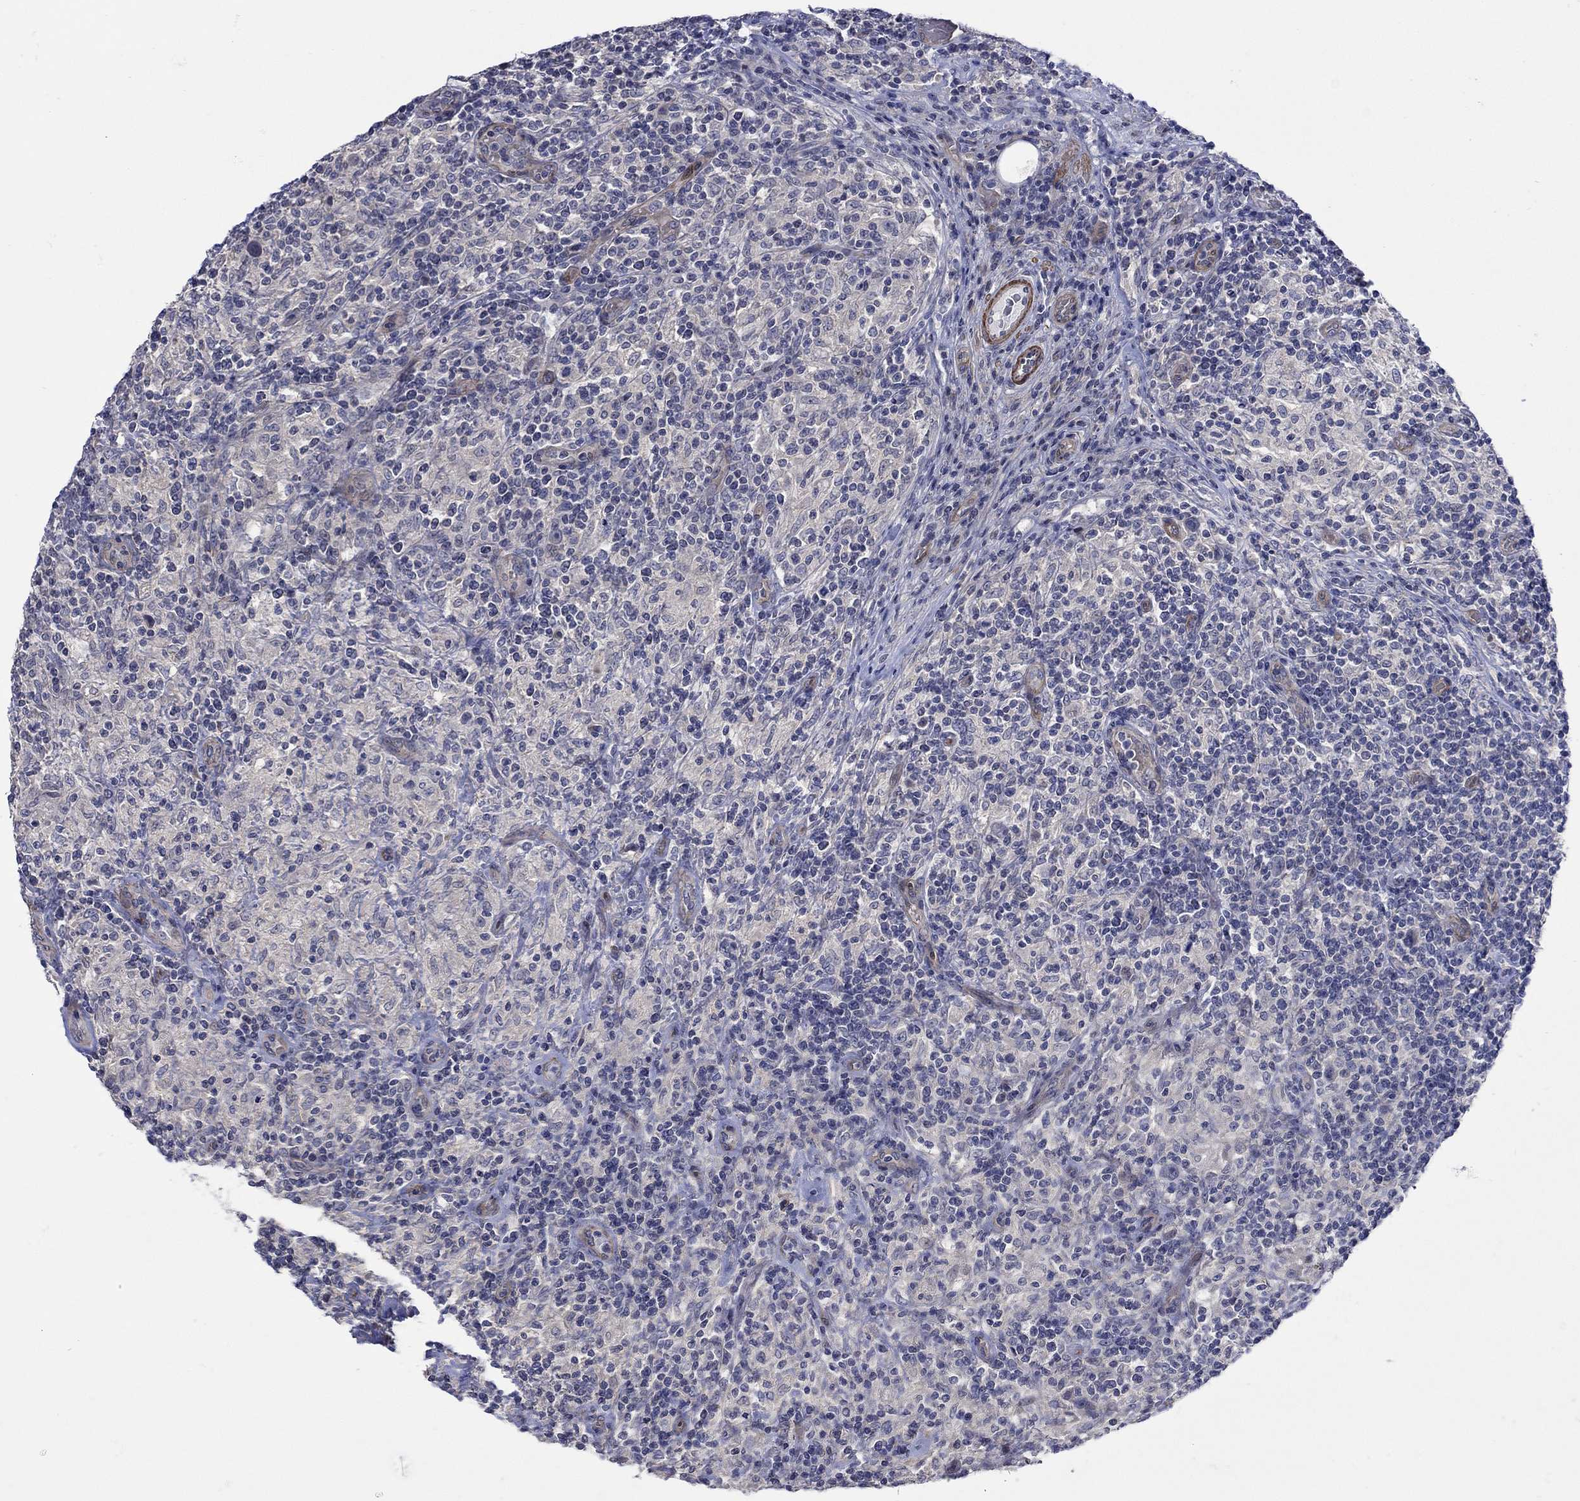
{"staining": {"intensity": "negative", "quantity": "none", "location": "none"}, "tissue": "lymphoma", "cell_type": "Tumor cells", "image_type": "cancer", "snomed": [{"axis": "morphology", "description": "Hodgkin's disease, NOS"}, {"axis": "topography", "description": "Lymph node"}], "caption": "An image of Hodgkin's disease stained for a protein exhibits no brown staining in tumor cells.", "gene": "SCN7A", "patient": {"sex": "male", "age": 70}}